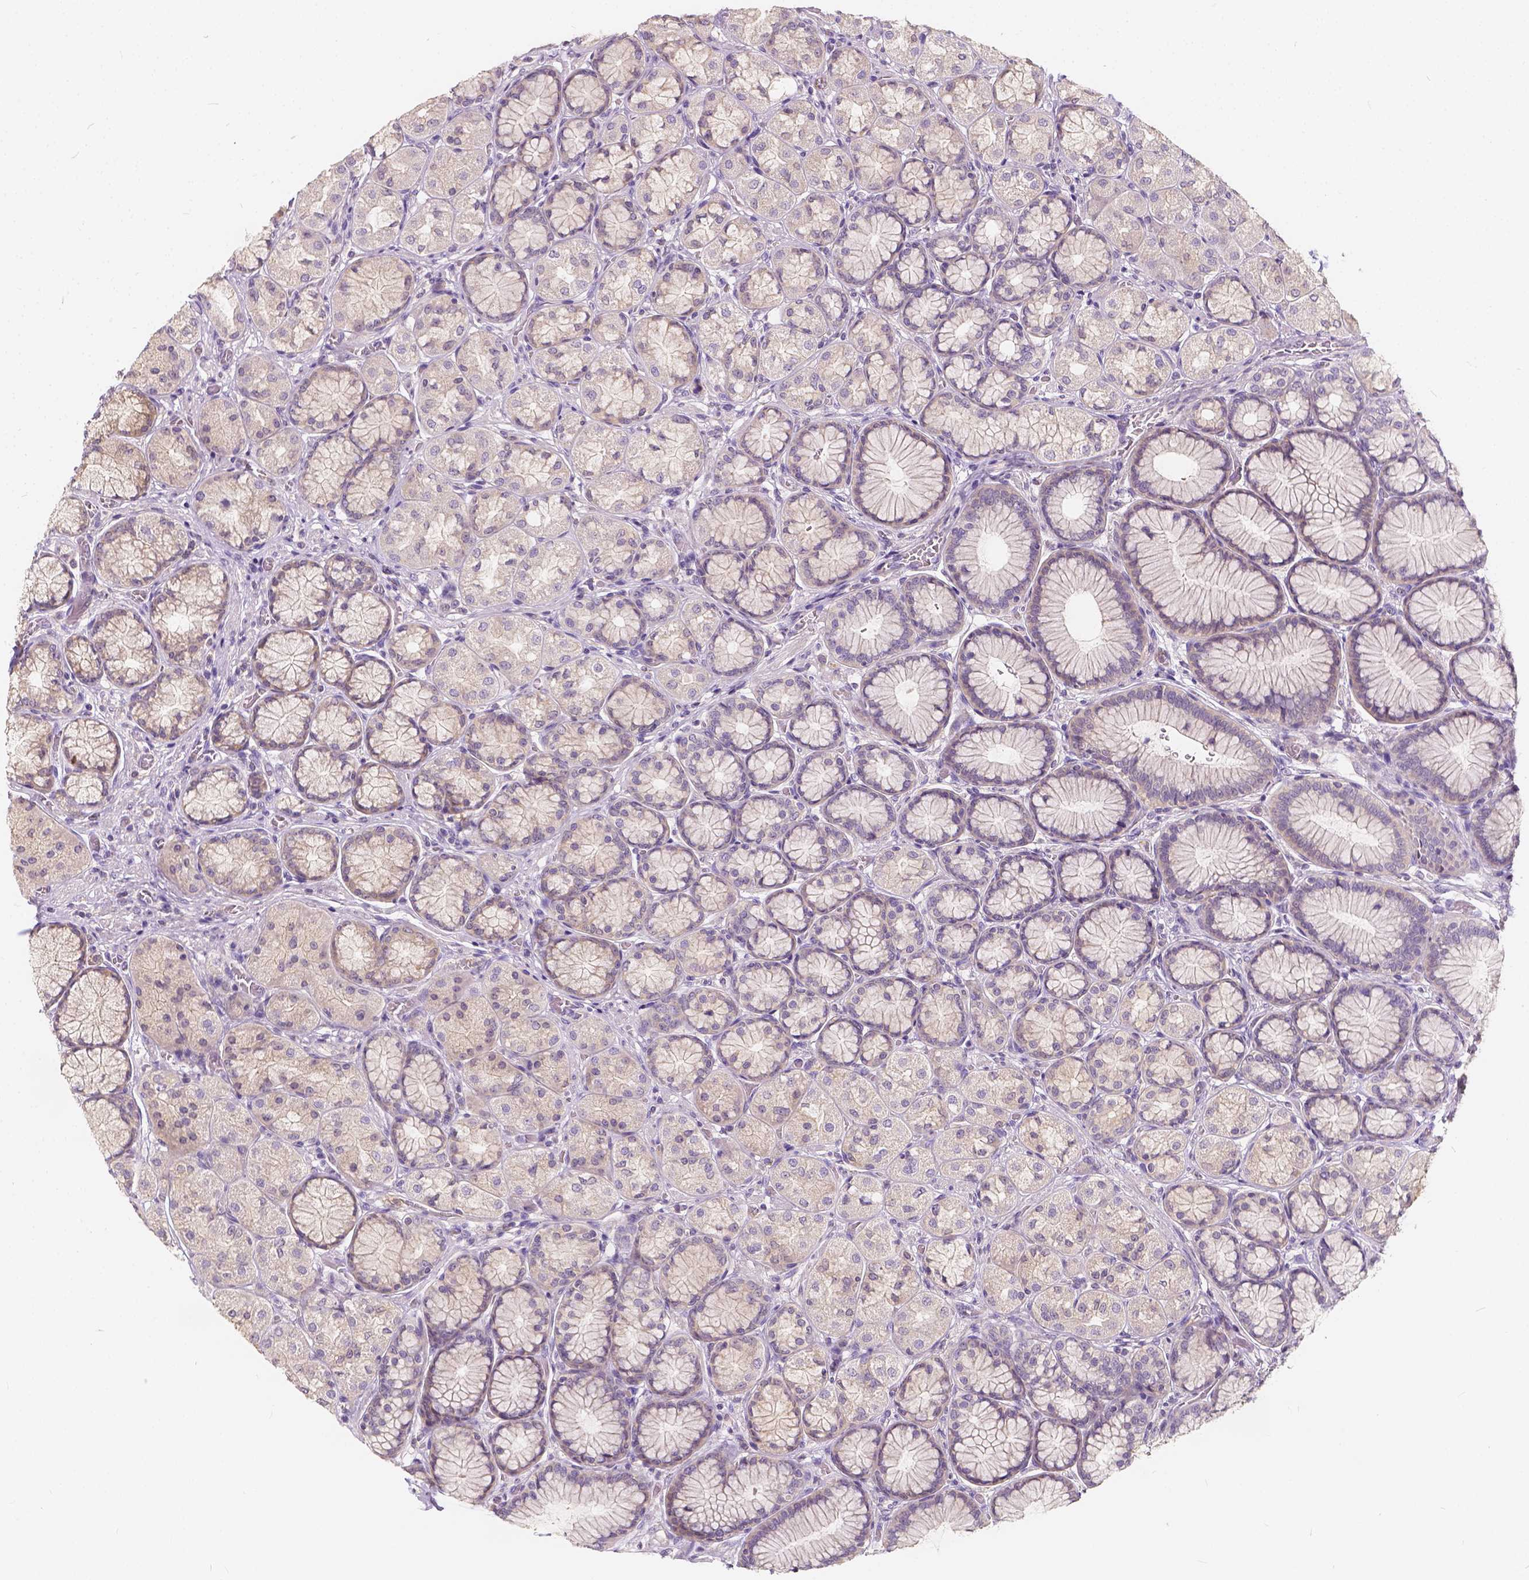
{"staining": {"intensity": "weak", "quantity": "<25%", "location": "cytoplasmic/membranous"}, "tissue": "stomach", "cell_type": "Glandular cells", "image_type": "normal", "snomed": [{"axis": "morphology", "description": "Normal tissue, NOS"}, {"axis": "morphology", "description": "Adenocarcinoma, NOS"}, {"axis": "morphology", "description": "Adenocarcinoma, High grade"}, {"axis": "topography", "description": "Stomach, upper"}, {"axis": "topography", "description": "Stomach"}], "caption": "IHC photomicrograph of normal stomach: stomach stained with DAB exhibits no significant protein staining in glandular cells. The staining was performed using DAB (3,3'-diaminobenzidine) to visualize the protein expression in brown, while the nuclei were stained in blue with hematoxylin (Magnification: 20x).", "gene": "KIAA0513", "patient": {"sex": "female", "age": 65}}